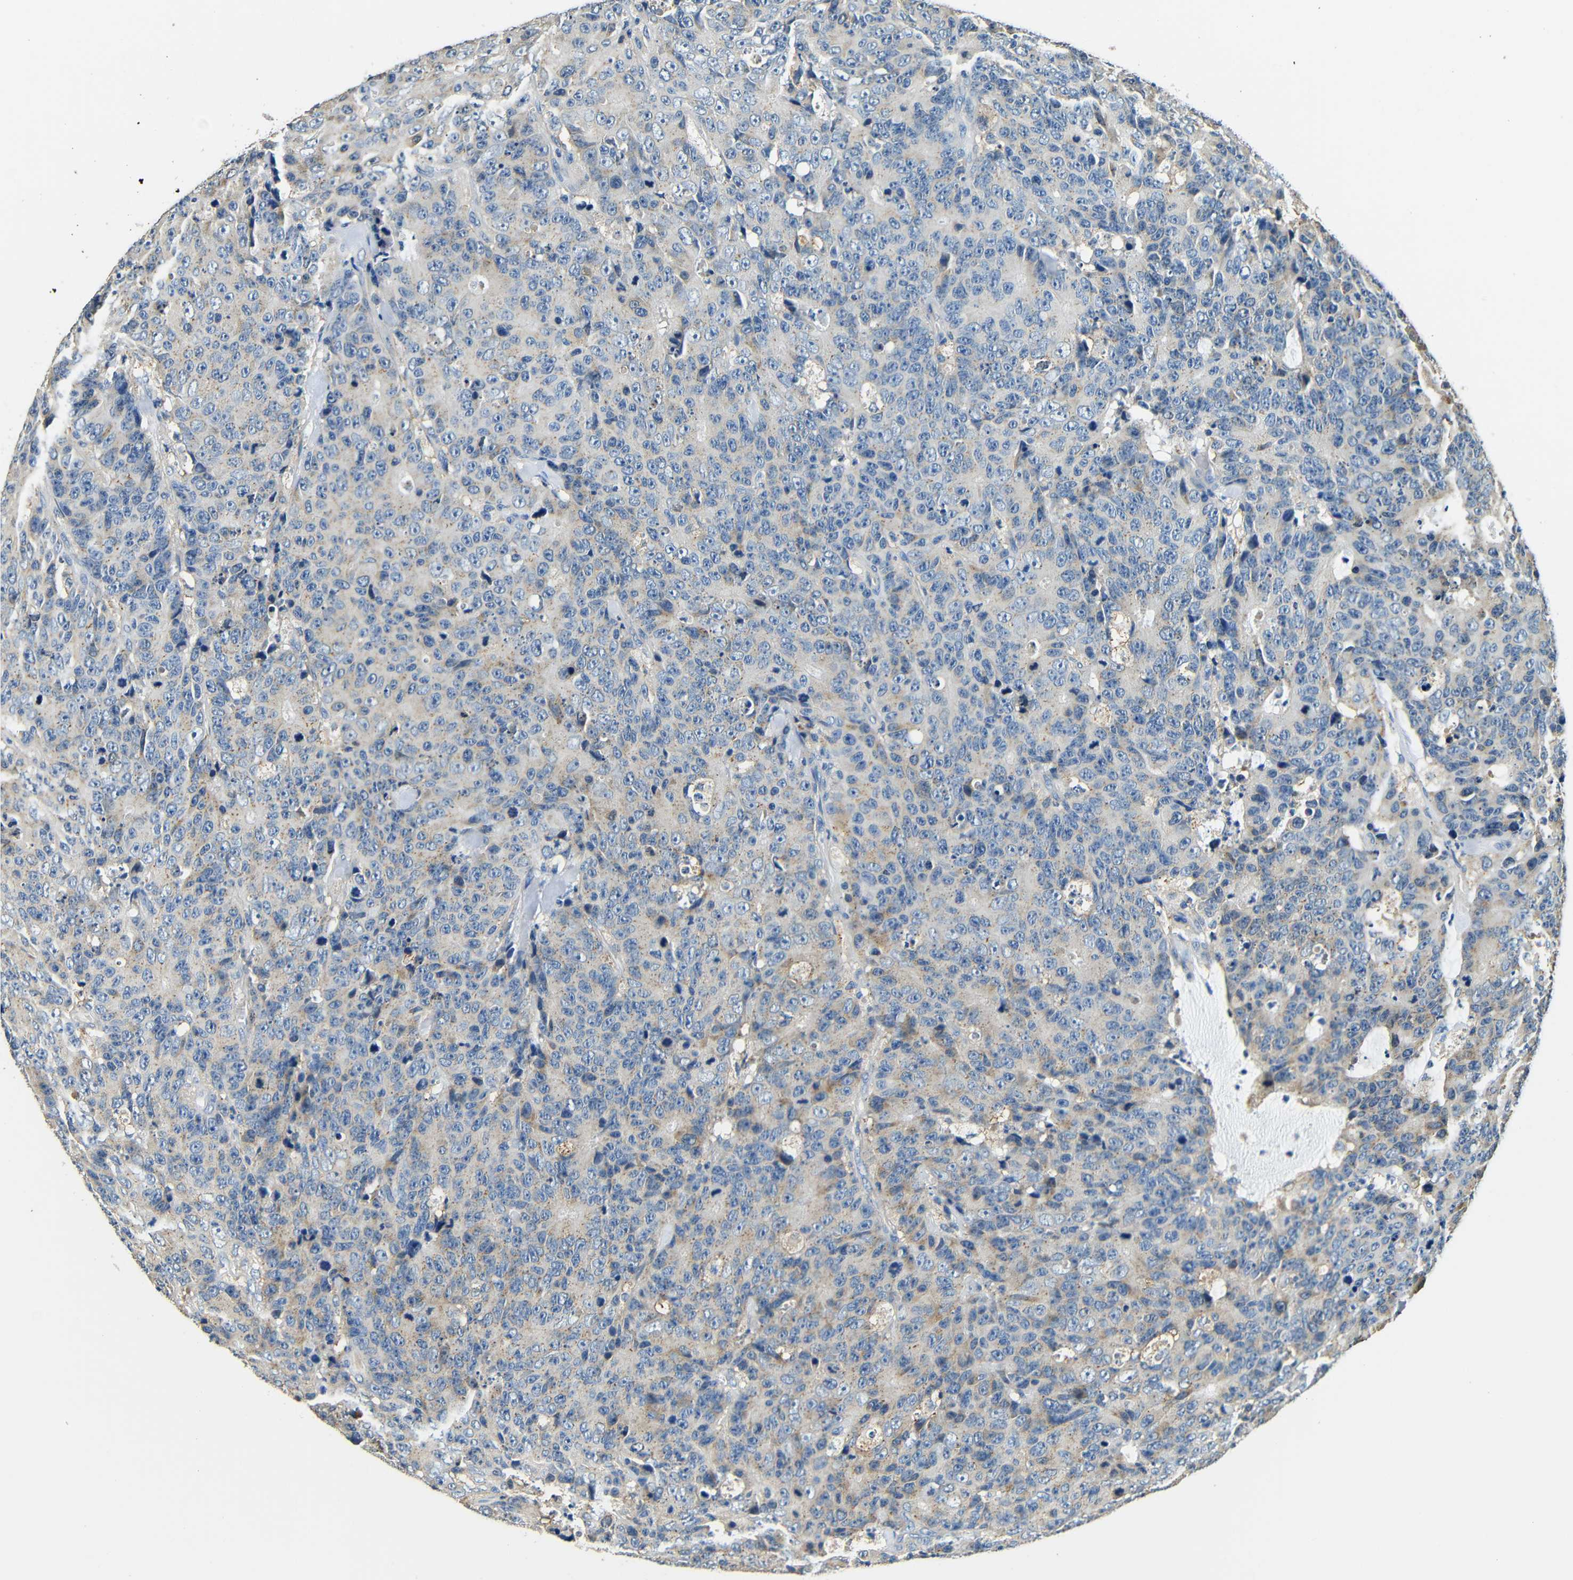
{"staining": {"intensity": "weak", "quantity": "<25%", "location": "cytoplasmic/membranous"}, "tissue": "colorectal cancer", "cell_type": "Tumor cells", "image_type": "cancer", "snomed": [{"axis": "morphology", "description": "Adenocarcinoma, NOS"}, {"axis": "topography", "description": "Colon"}], "caption": "The image reveals no staining of tumor cells in colorectal cancer (adenocarcinoma).", "gene": "FMO5", "patient": {"sex": "female", "age": 86}}